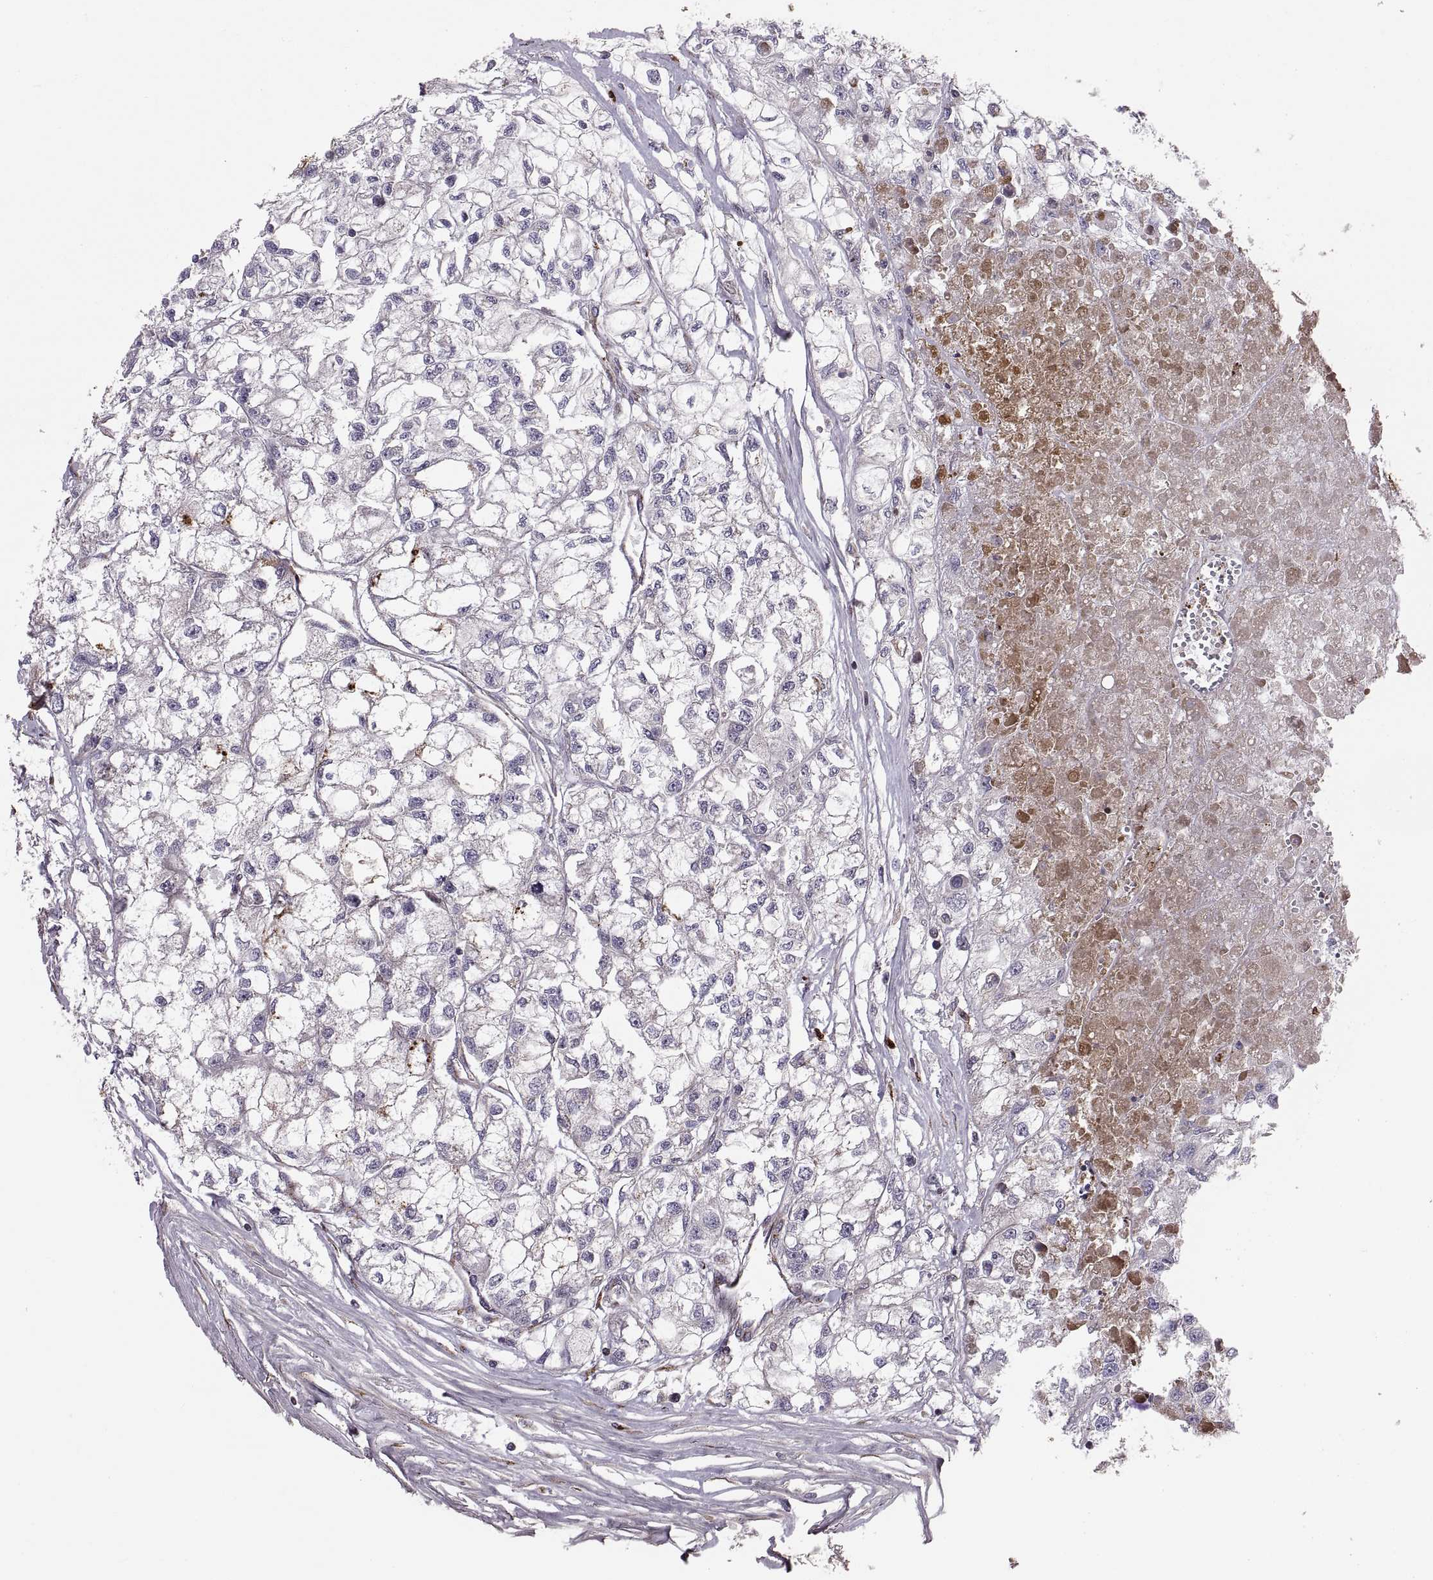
{"staining": {"intensity": "negative", "quantity": "none", "location": "none"}, "tissue": "renal cancer", "cell_type": "Tumor cells", "image_type": "cancer", "snomed": [{"axis": "morphology", "description": "Adenocarcinoma, NOS"}, {"axis": "topography", "description": "Kidney"}], "caption": "Tumor cells are negative for brown protein staining in adenocarcinoma (renal).", "gene": "TESC", "patient": {"sex": "male", "age": 56}}